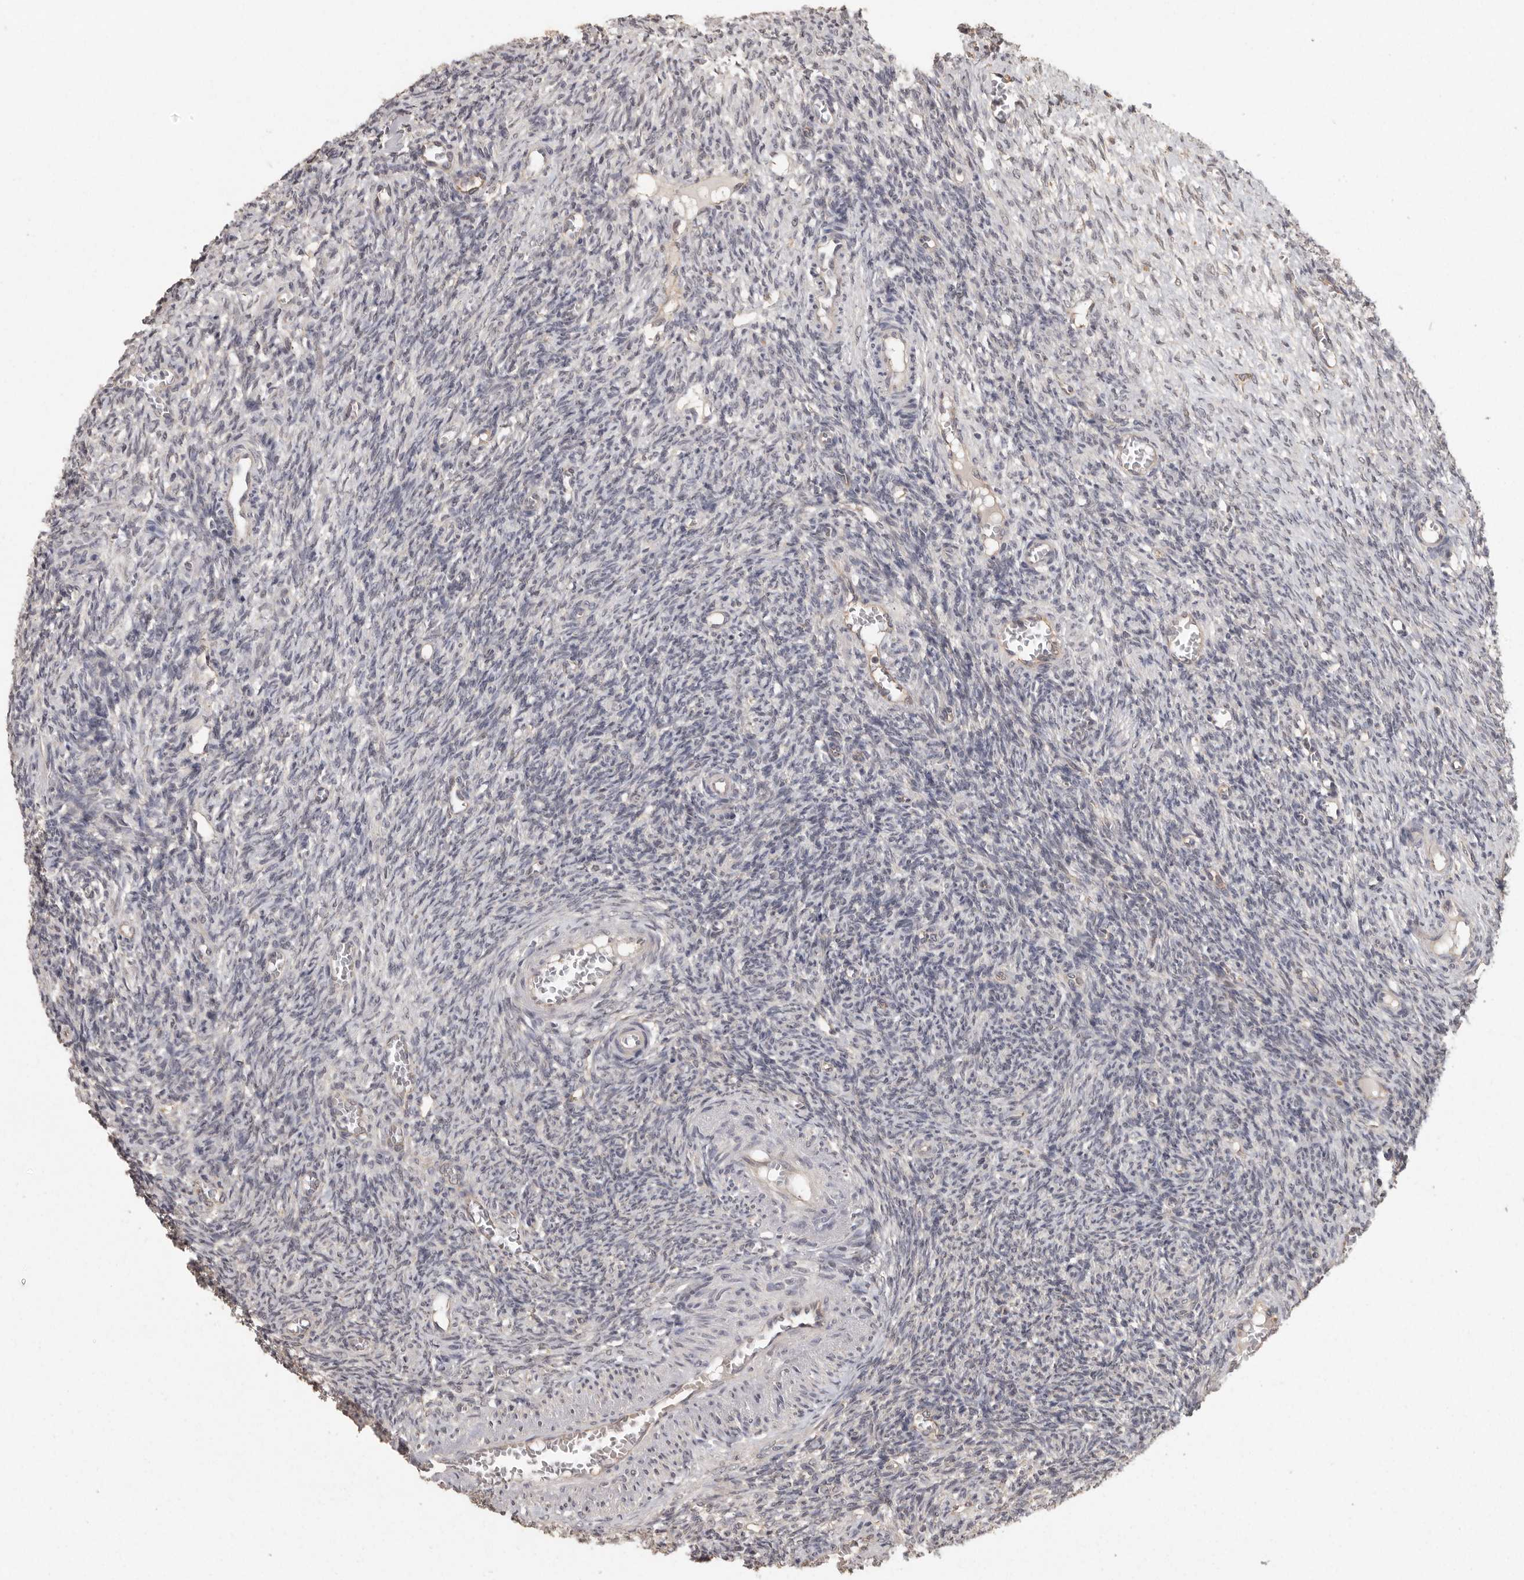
{"staining": {"intensity": "moderate", "quantity": ">75%", "location": "cytoplasmic/membranous"}, "tissue": "ovary", "cell_type": "Follicle cells", "image_type": "normal", "snomed": [{"axis": "morphology", "description": "Normal tissue, NOS"}, {"axis": "topography", "description": "Ovary"}], "caption": "Immunohistochemical staining of normal ovary reveals moderate cytoplasmic/membranous protein staining in approximately >75% of follicle cells. The protein of interest is stained brown, and the nuclei are stained in blue (DAB IHC with brightfield microscopy, high magnification).", "gene": "BAIAP2", "patient": {"sex": "female", "age": 27}}